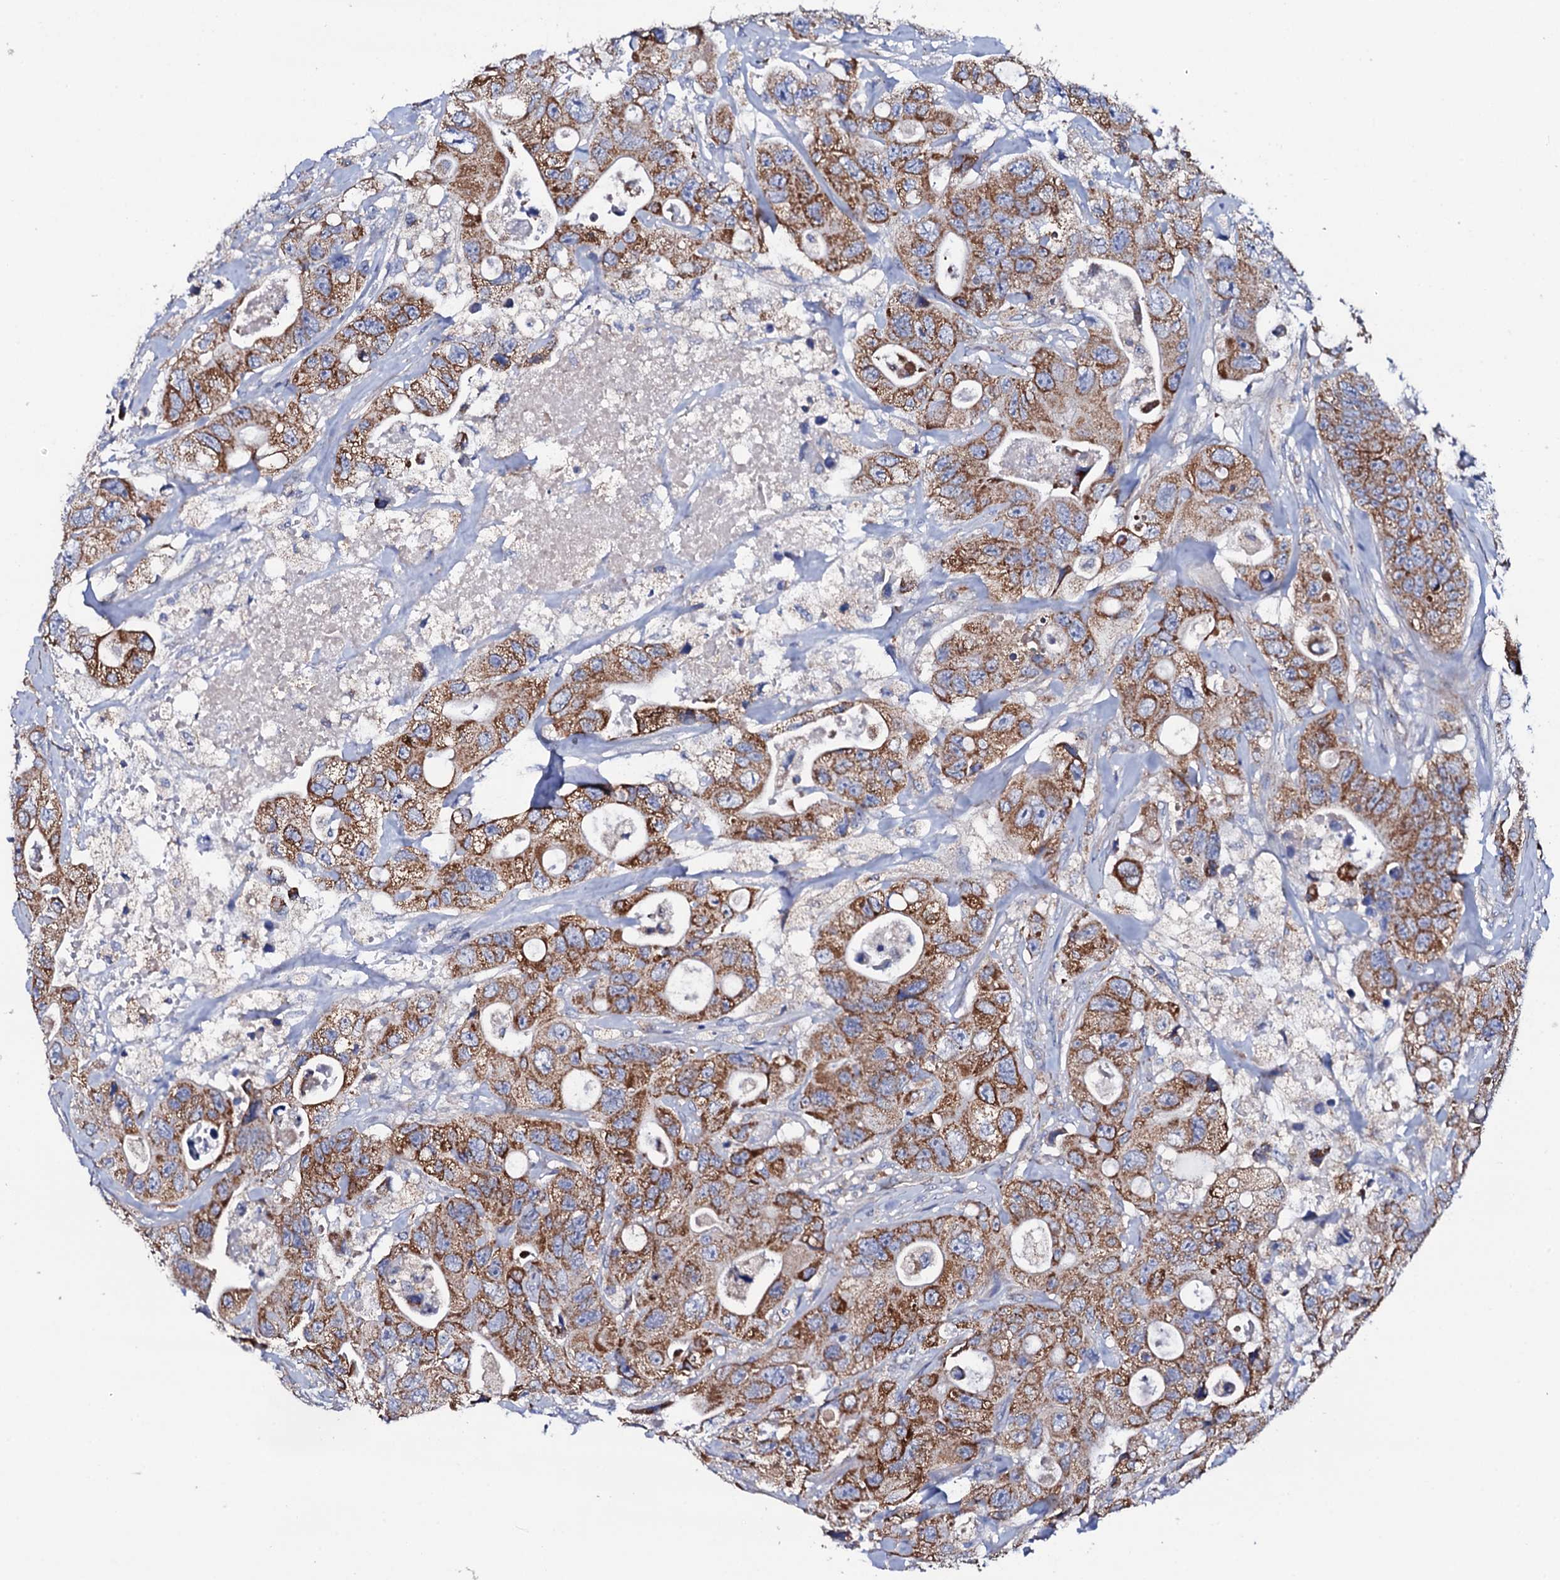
{"staining": {"intensity": "moderate", "quantity": ">75%", "location": "cytoplasmic/membranous"}, "tissue": "colorectal cancer", "cell_type": "Tumor cells", "image_type": "cancer", "snomed": [{"axis": "morphology", "description": "Adenocarcinoma, NOS"}, {"axis": "topography", "description": "Colon"}], "caption": "The histopathology image demonstrates immunohistochemical staining of adenocarcinoma (colorectal). There is moderate cytoplasmic/membranous expression is present in approximately >75% of tumor cells. The staining is performed using DAB (3,3'-diaminobenzidine) brown chromogen to label protein expression. The nuclei are counter-stained blue using hematoxylin.", "gene": "TCAF2", "patient": {"sex": "female", "age": 46}}